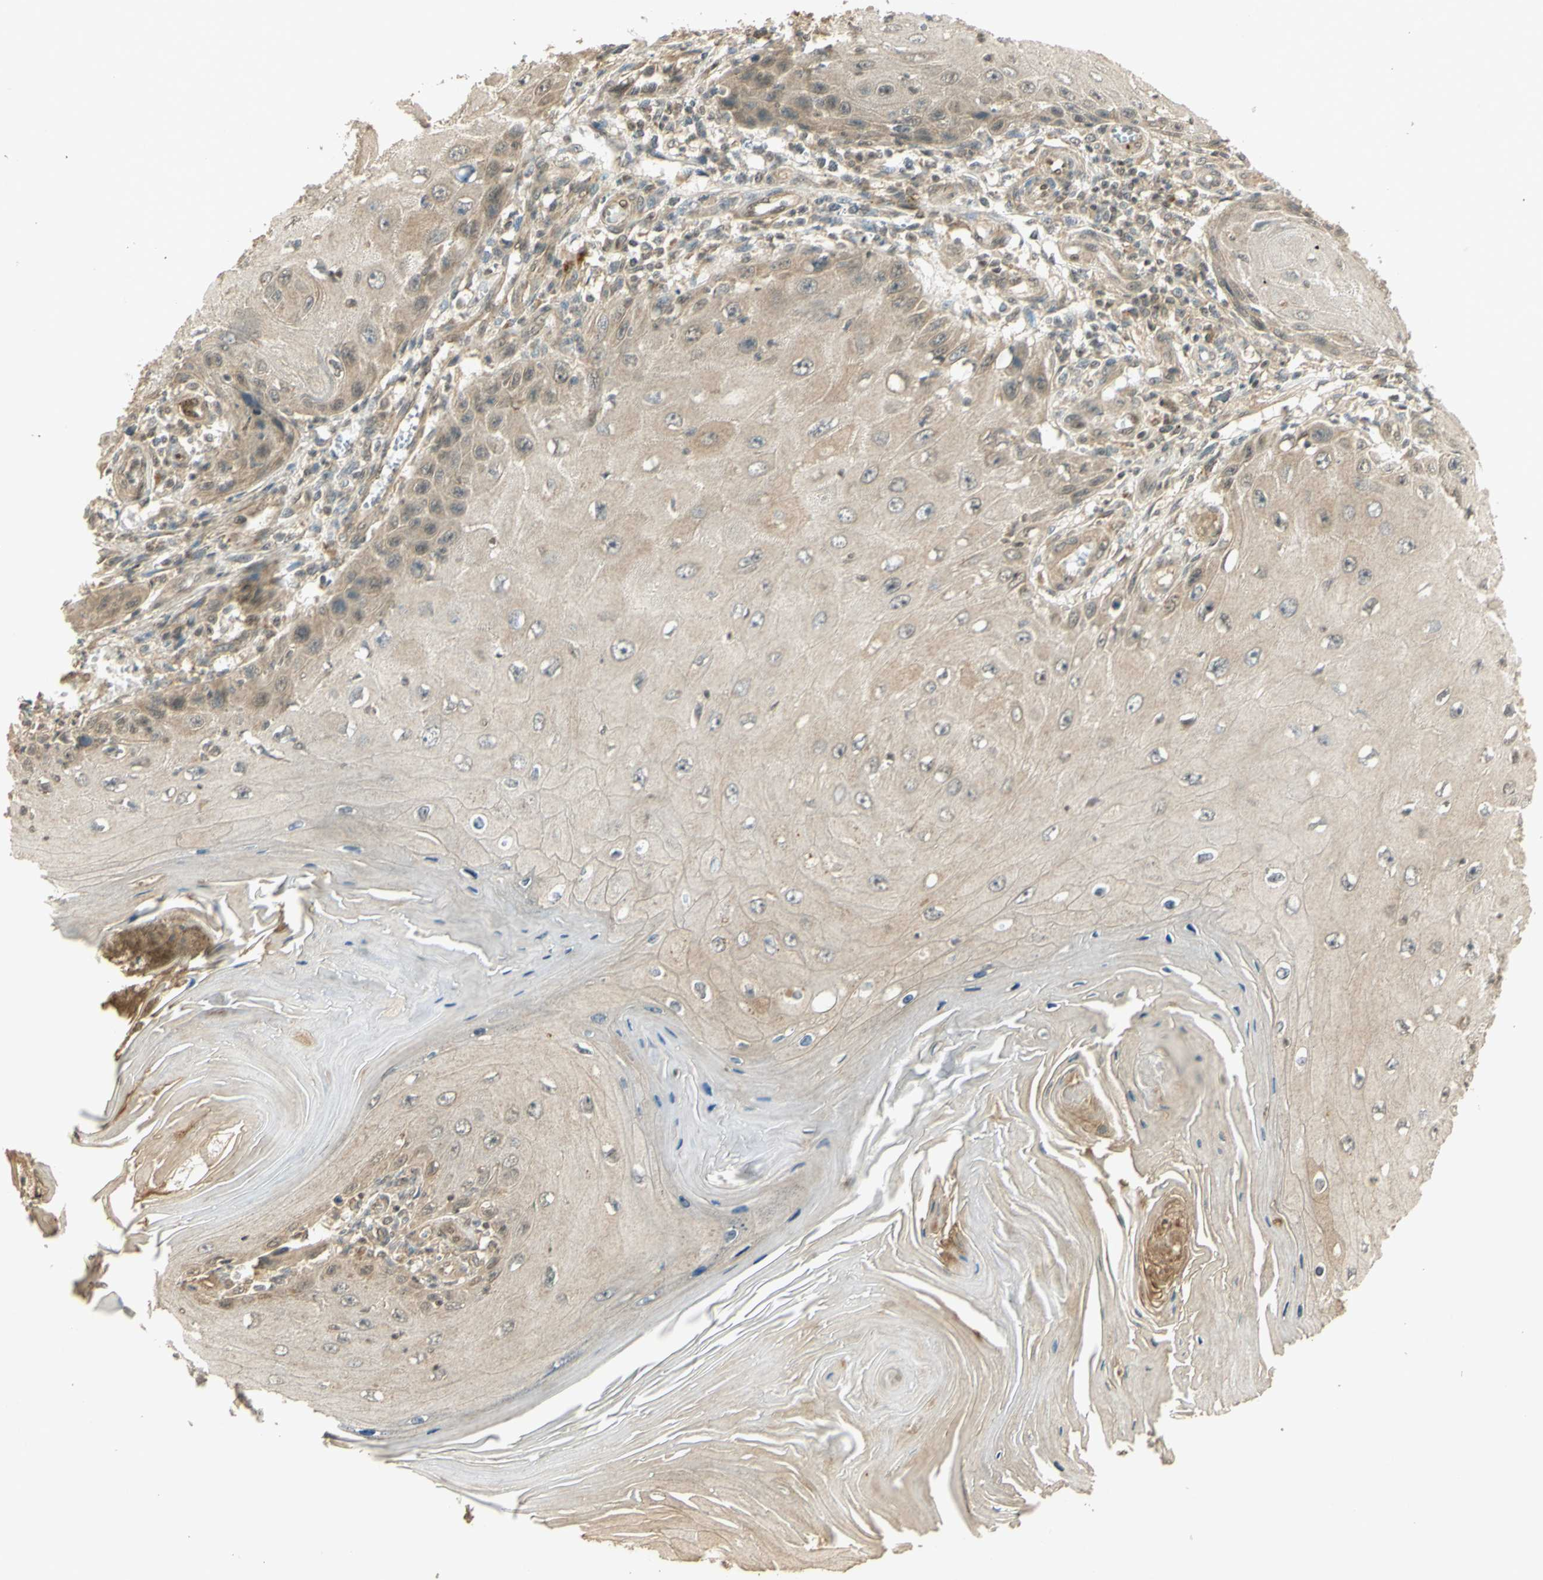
{"staining": {"intensity": "negative", "quantity": "none", "location": "none"}, "tissue": "skin cancer", "cell_type": "Tumor cells", "image_type": "cancer", "snomed": [{"axis": "morphology", "description": "Squamous cell carcinoma, NOS"}, {"axis": "topography", "description": "Skin"}], "caption": "Protein analysis of skin cancer displays no significant staining in tumor cells.", "gene": "GMEB2", "patient": {"sex": "female", "age": 73}}